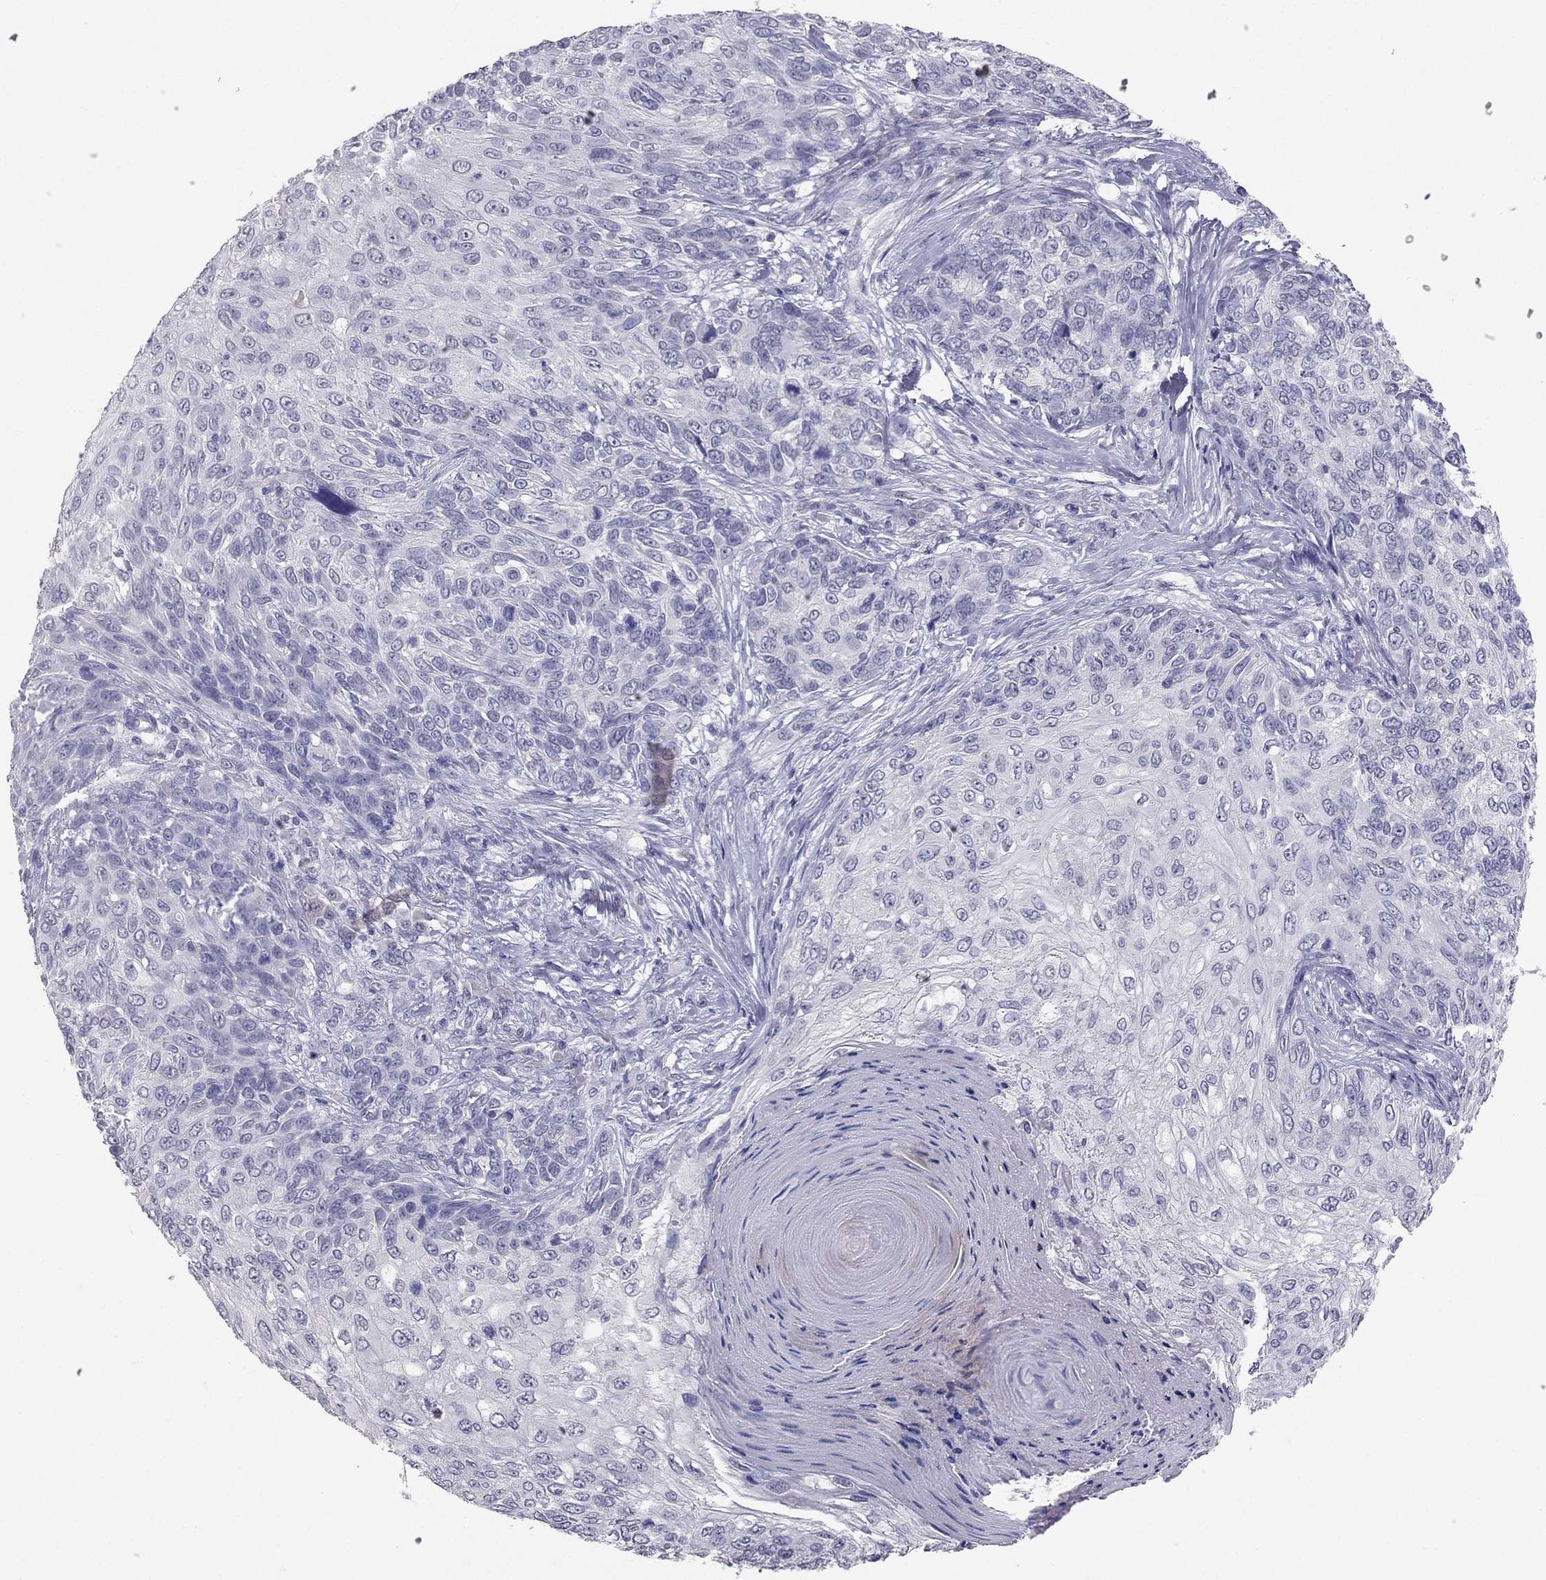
{"staining": {"intensity": "negative", "quantity": "none", "location": "none"}, "tissue": "skin cancer", "cell_type": "Tumor cells", "image_type": "cancer", "snomed": [{"axis": "morphology", "description": "Squamous cell carcinoma, NOS"}, {"axis": "topography", "description": "Skin"}], "caption": "Micrograph shows no significant protein positivity in tumor cells of skin cancer. The staining was performed using DAB (3,3'-diaminobenzidine) to visualize the protein expression in brown, while the nuclei were stained in blue with hematoxylin (Magnification: 20x).", "gene": "PSMB11", "patient": {"sex": "male", "age": 92}}